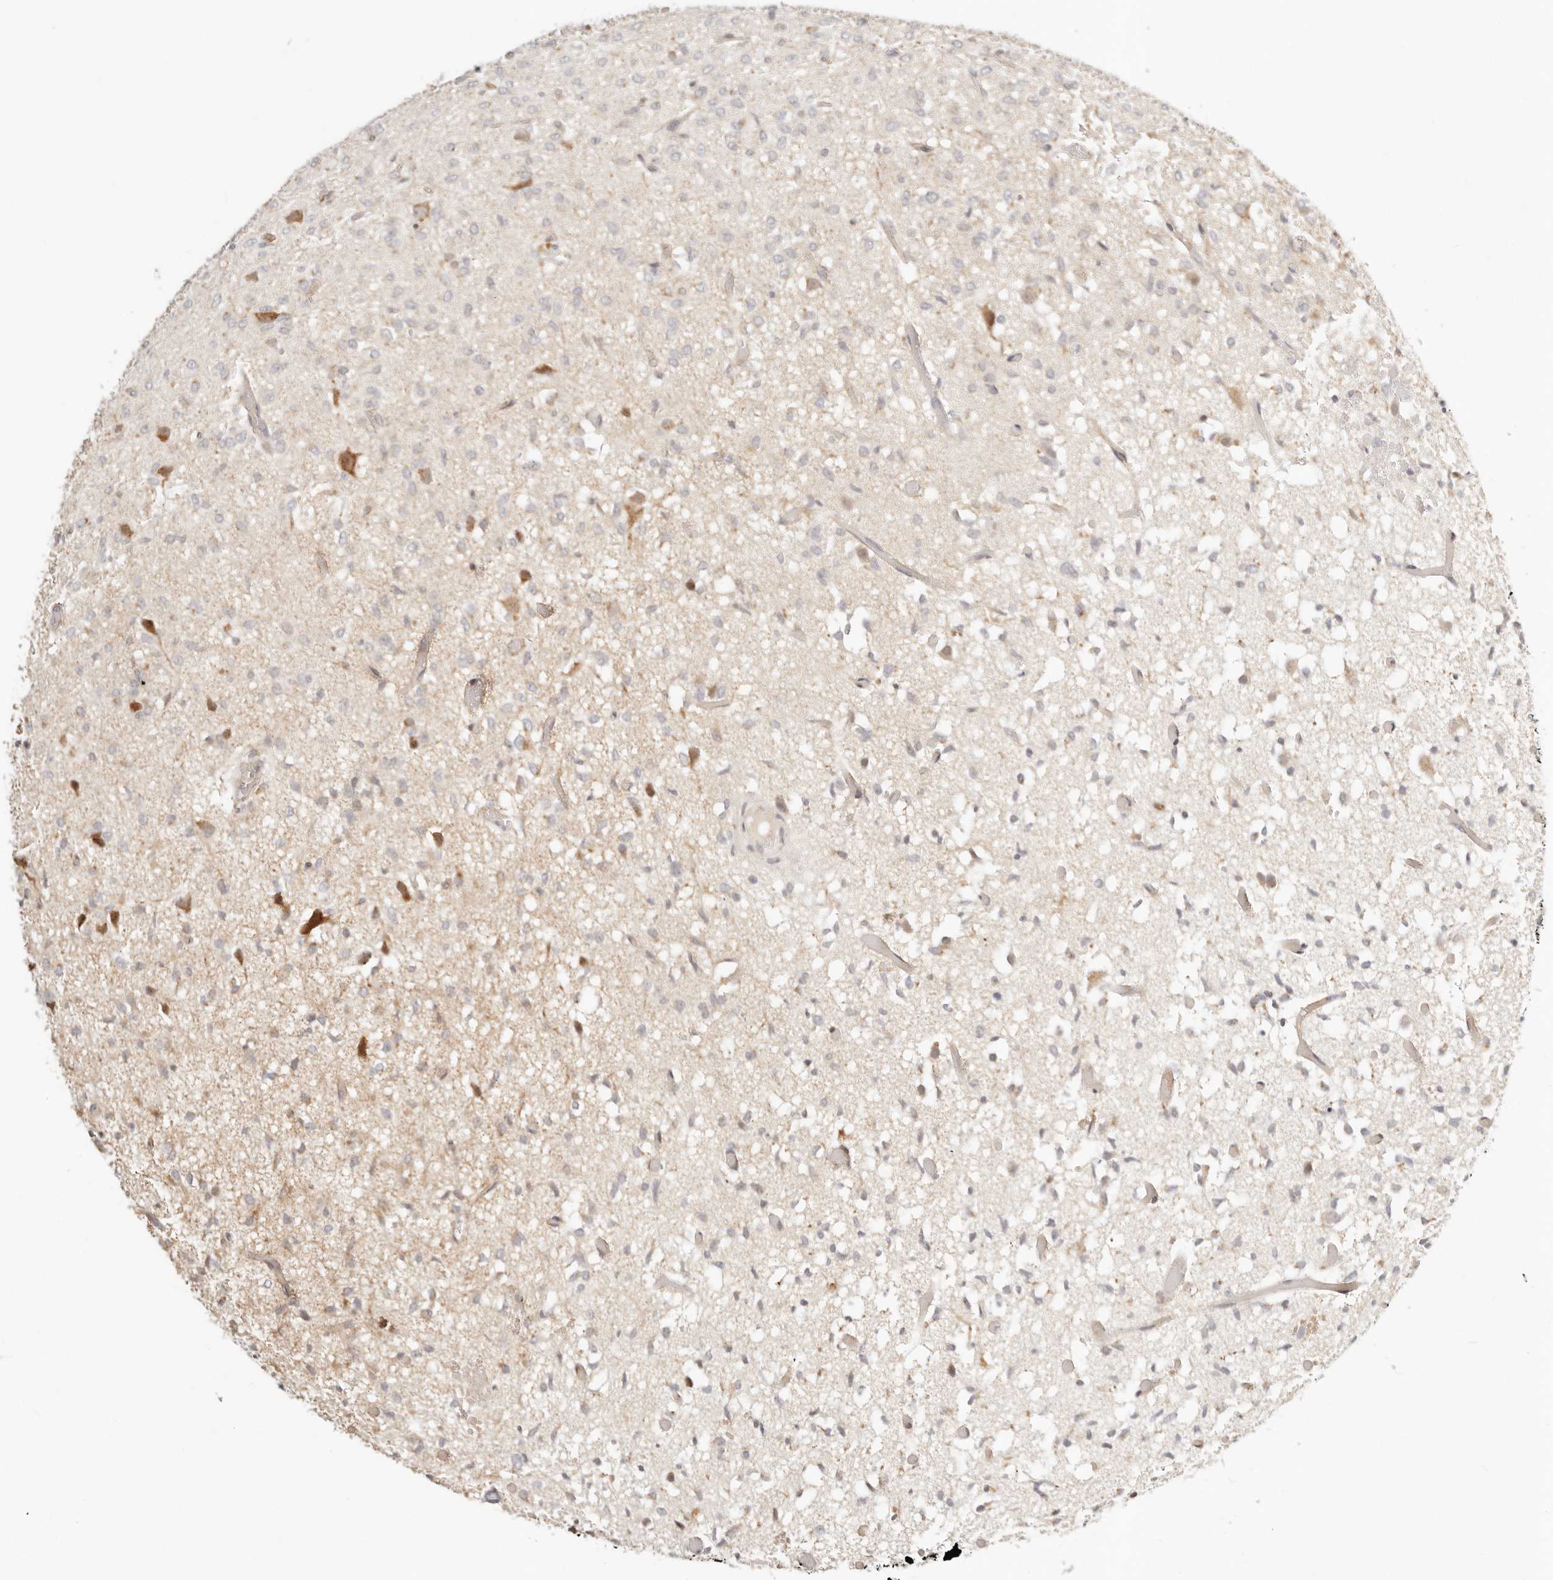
{"staining": {"intensity": "weak", "quantity": "<25%", "location": "cytoplasmic/membranous"}, "tissue": "glioma", "cell_type": "Tumor cells", "image_type": "cancer", "snomed": [{"axis": "morphology", "description": "Glioma, malignant, High grade"}, {"axis": "topography", "description": "Brain"}], "caption": "Glioma was stained to show a protein in brown. There is no significant positivity in tumor cells. (Brightfield microscopy of DAB IHC at high magnification).", "gene": "FAM20B", "patient": {"sex": "female", "age": 59}}